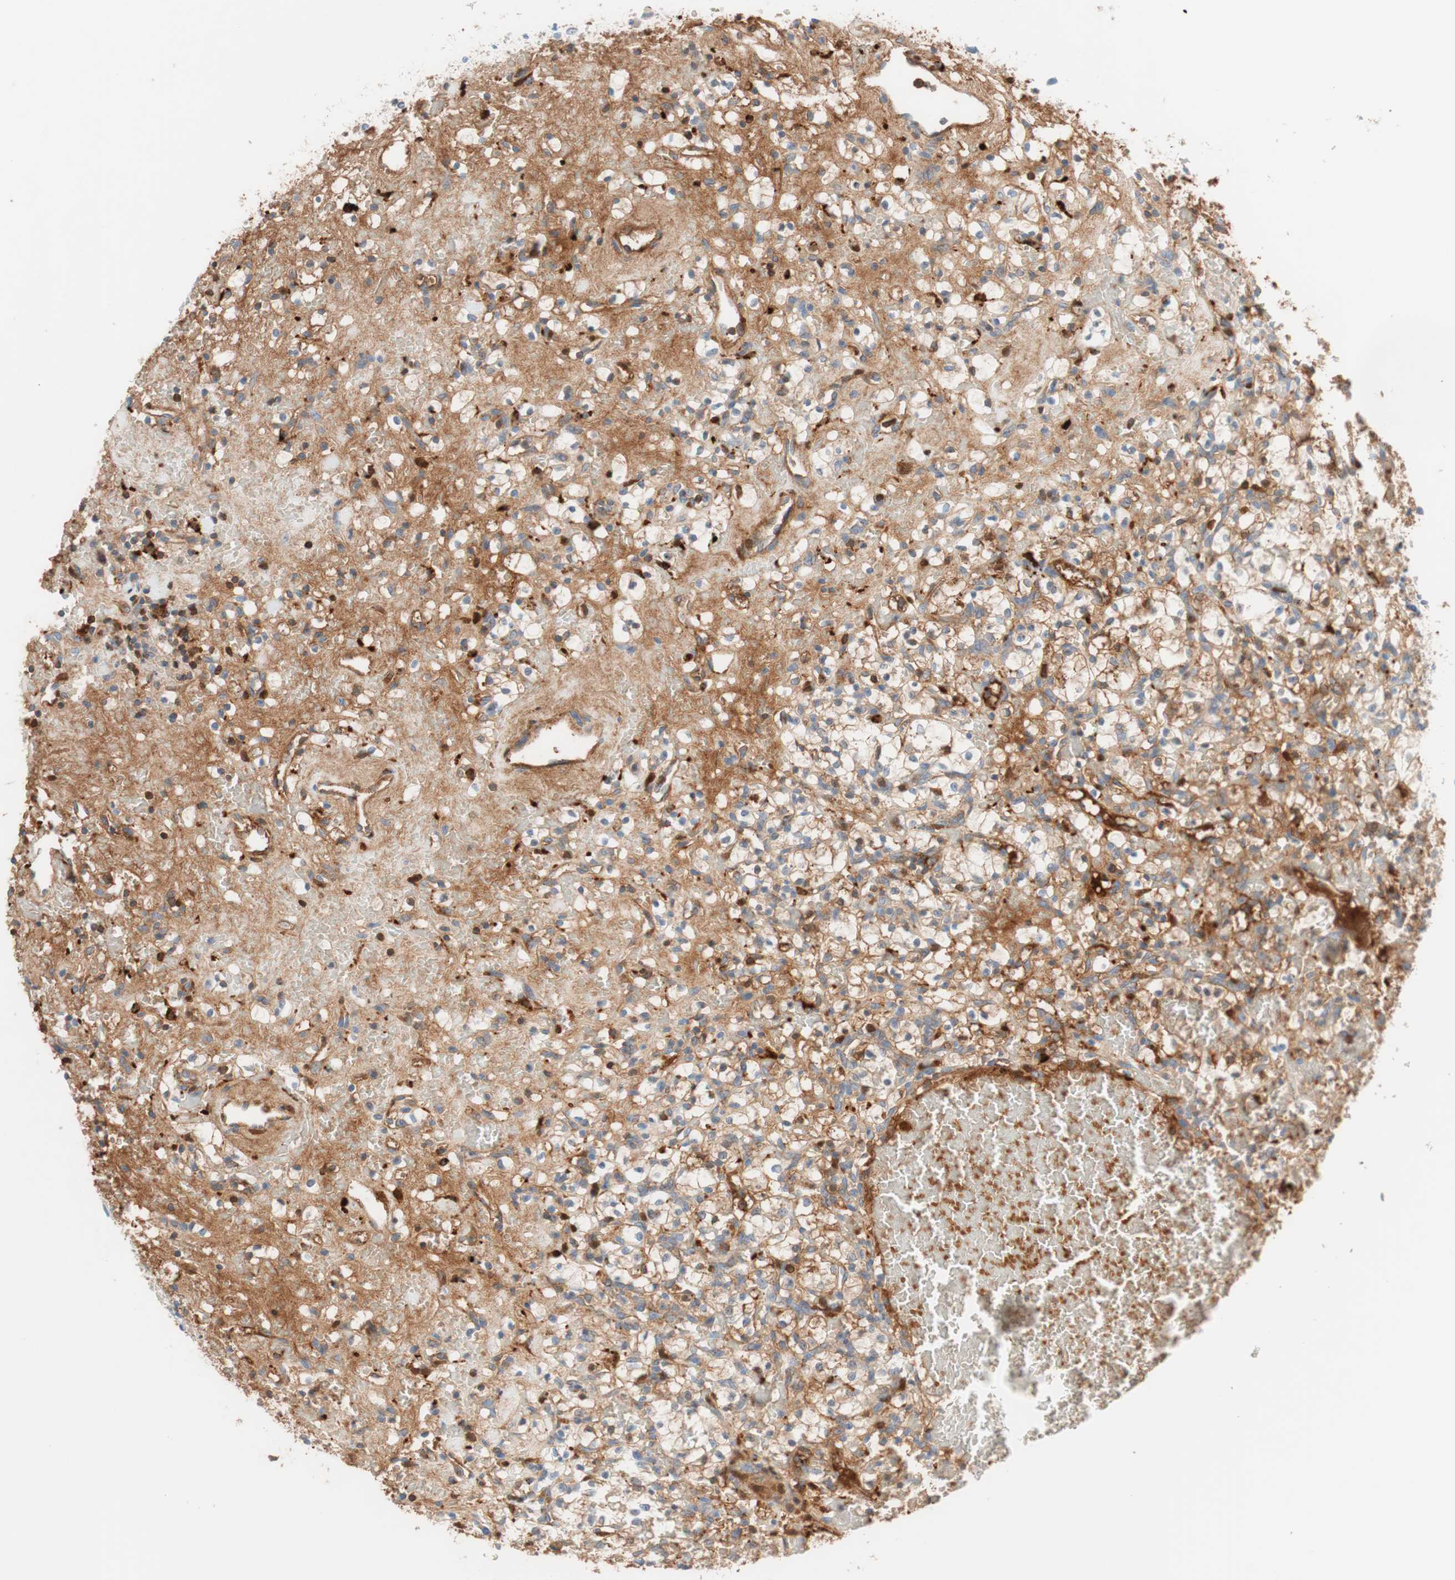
{"staining": {"intensity": "moderate", "quantity": ">75%", "location": "cytoplasmic/membranous"}, "tissue": "renal cancer", "cell_type": "Tumor cells", "image_type": "cancer", "snomed": [{"axis": "morphology", "description": "Adenocarcinoma, NOS"}, {"axis": "topography", "description": "Kidney"}], "caption": "Moderate cytoplasmic/membranous positivity is present in approximately >75% of tumor cells in renal cancer (adenocarcinoma).", "gene": "RBP4", "patient": {"sex": "female", "age": 60}}